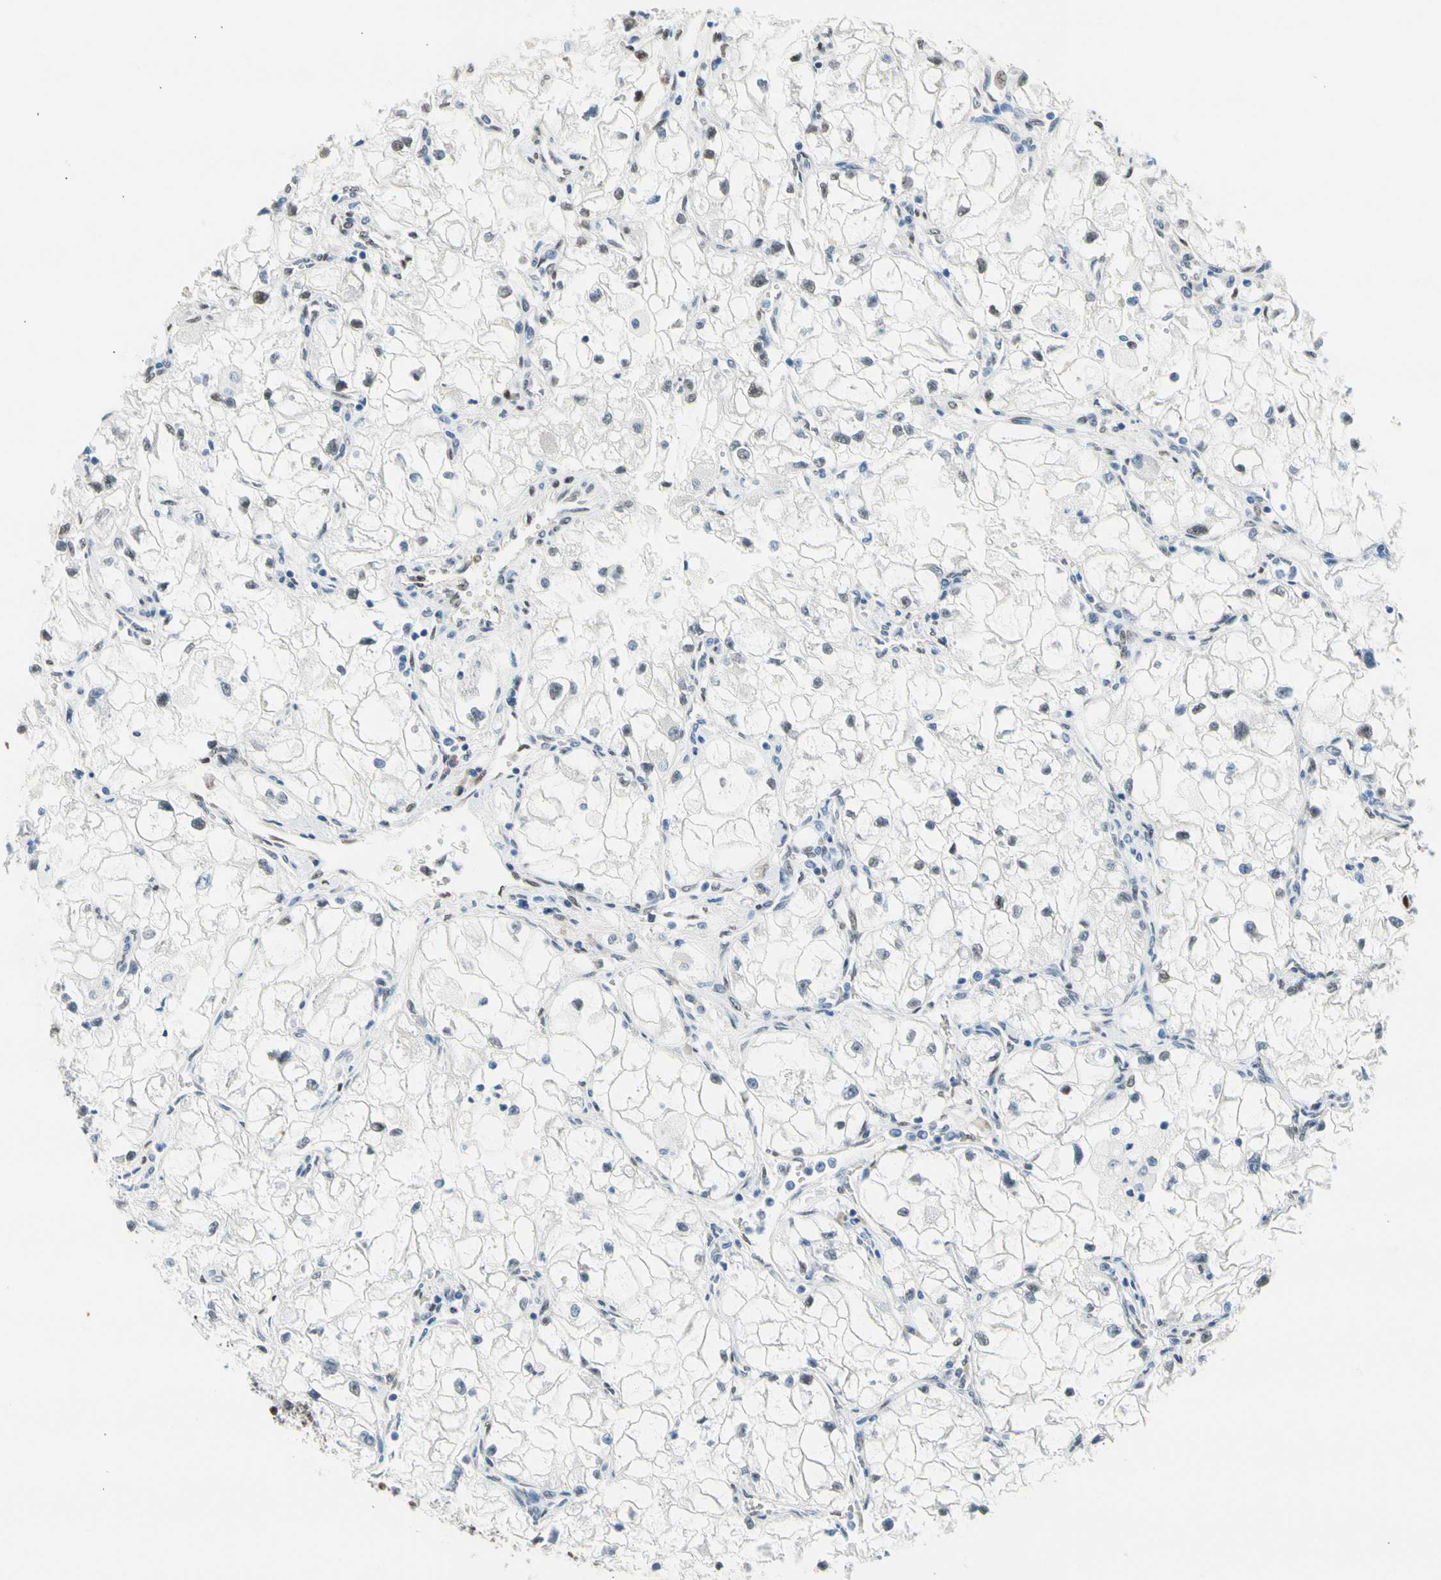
{"staining": {"intensity": "weak", "quantity": "<25%", "location": "nuclear"}, "tissue": "renal cancer", "cell_type": "Tumor cells", "image_type": "cancer", "snomed": [{"axis": "morphology", "description": "Adenocarcinoma, NOS"}, {"axis": "topography", "description": "Kidney"}], "caption": "IHC image of neoplastic tissue: human renal adenocarcinoma stained with DAB demonstrates no significant protein staining in tumor cells.", "gene": "NFIA", "patient": {"sex": "female", "age": 70}}